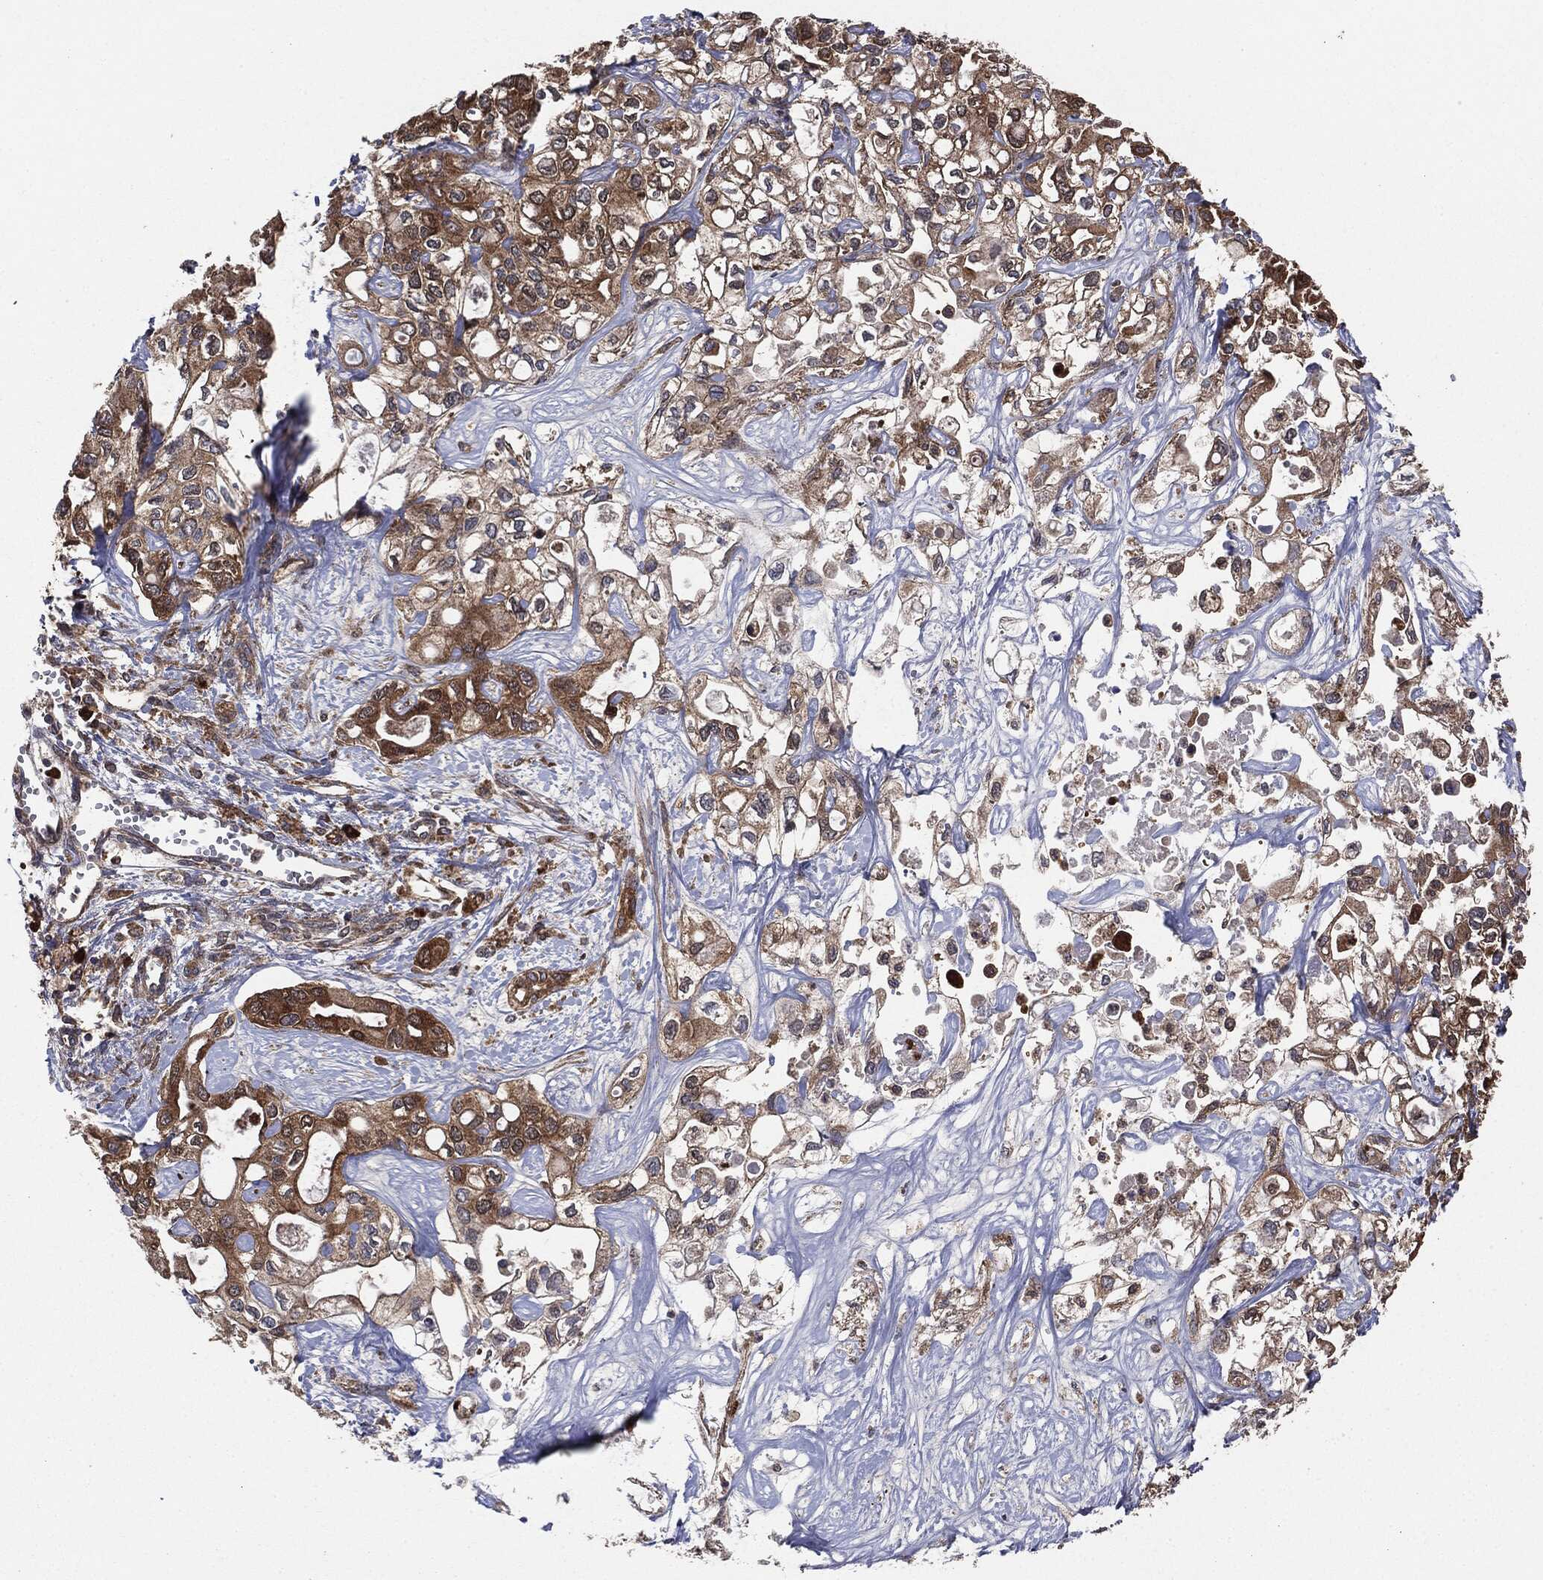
{"staining": {"intensity": "strong", "quantity": ">75%", "location": "cytoplasmic/membranous"}, "tissue": "liver cancer", "cell_type": "Tumor cells", "image_type": "cancer", "snomed": [{"axis": "morphology", "description": "Cholangiocarcinoma"}, {"axis": "topography", "description": "Liver"}], "caption": "A brown stain highlights strong cytoplasmic/membranous expression of a protein in liver cholangiocarcinoma tumor cells.", "gene": "NME1", "patient": {"sex": "female", "age": 64}}